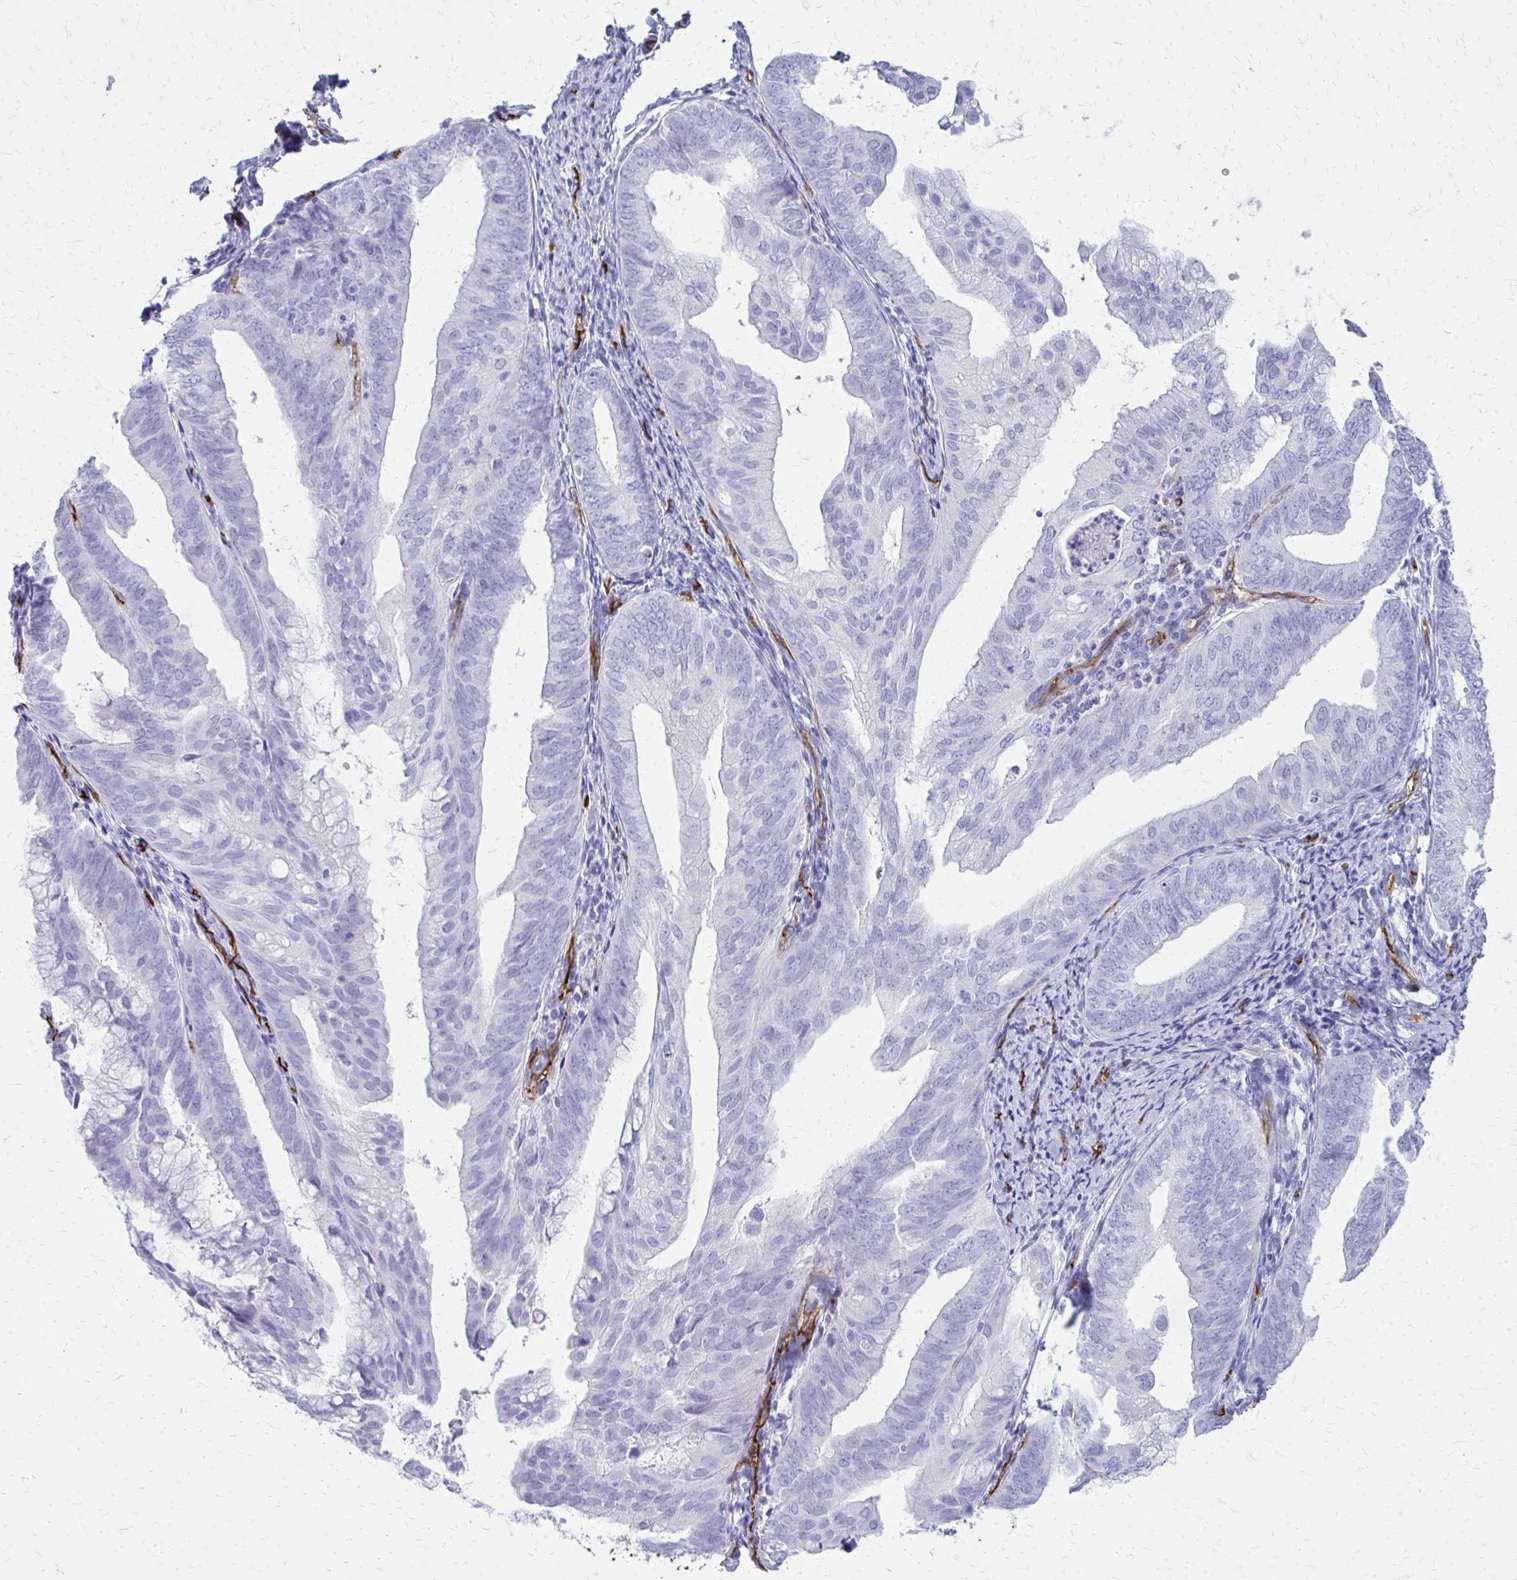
{"staining": {"intensity": "negative", "quantity": "none", "location": "none"}, "tissue": "endometrial cancer", "cell_type": "Tumor cells", "image_type": "cancer", "snomed": [{"axis": "morphology", "description": "Adenocarcinoma, NOS"}, {"axis": "topography", "description": "Endometrium"}], "caption": "The photomicrograph displays no staining of tumor cells in endometrial cancer.", "gene": "TPSG1", "patient": {"sex": "female", "age": 75}}